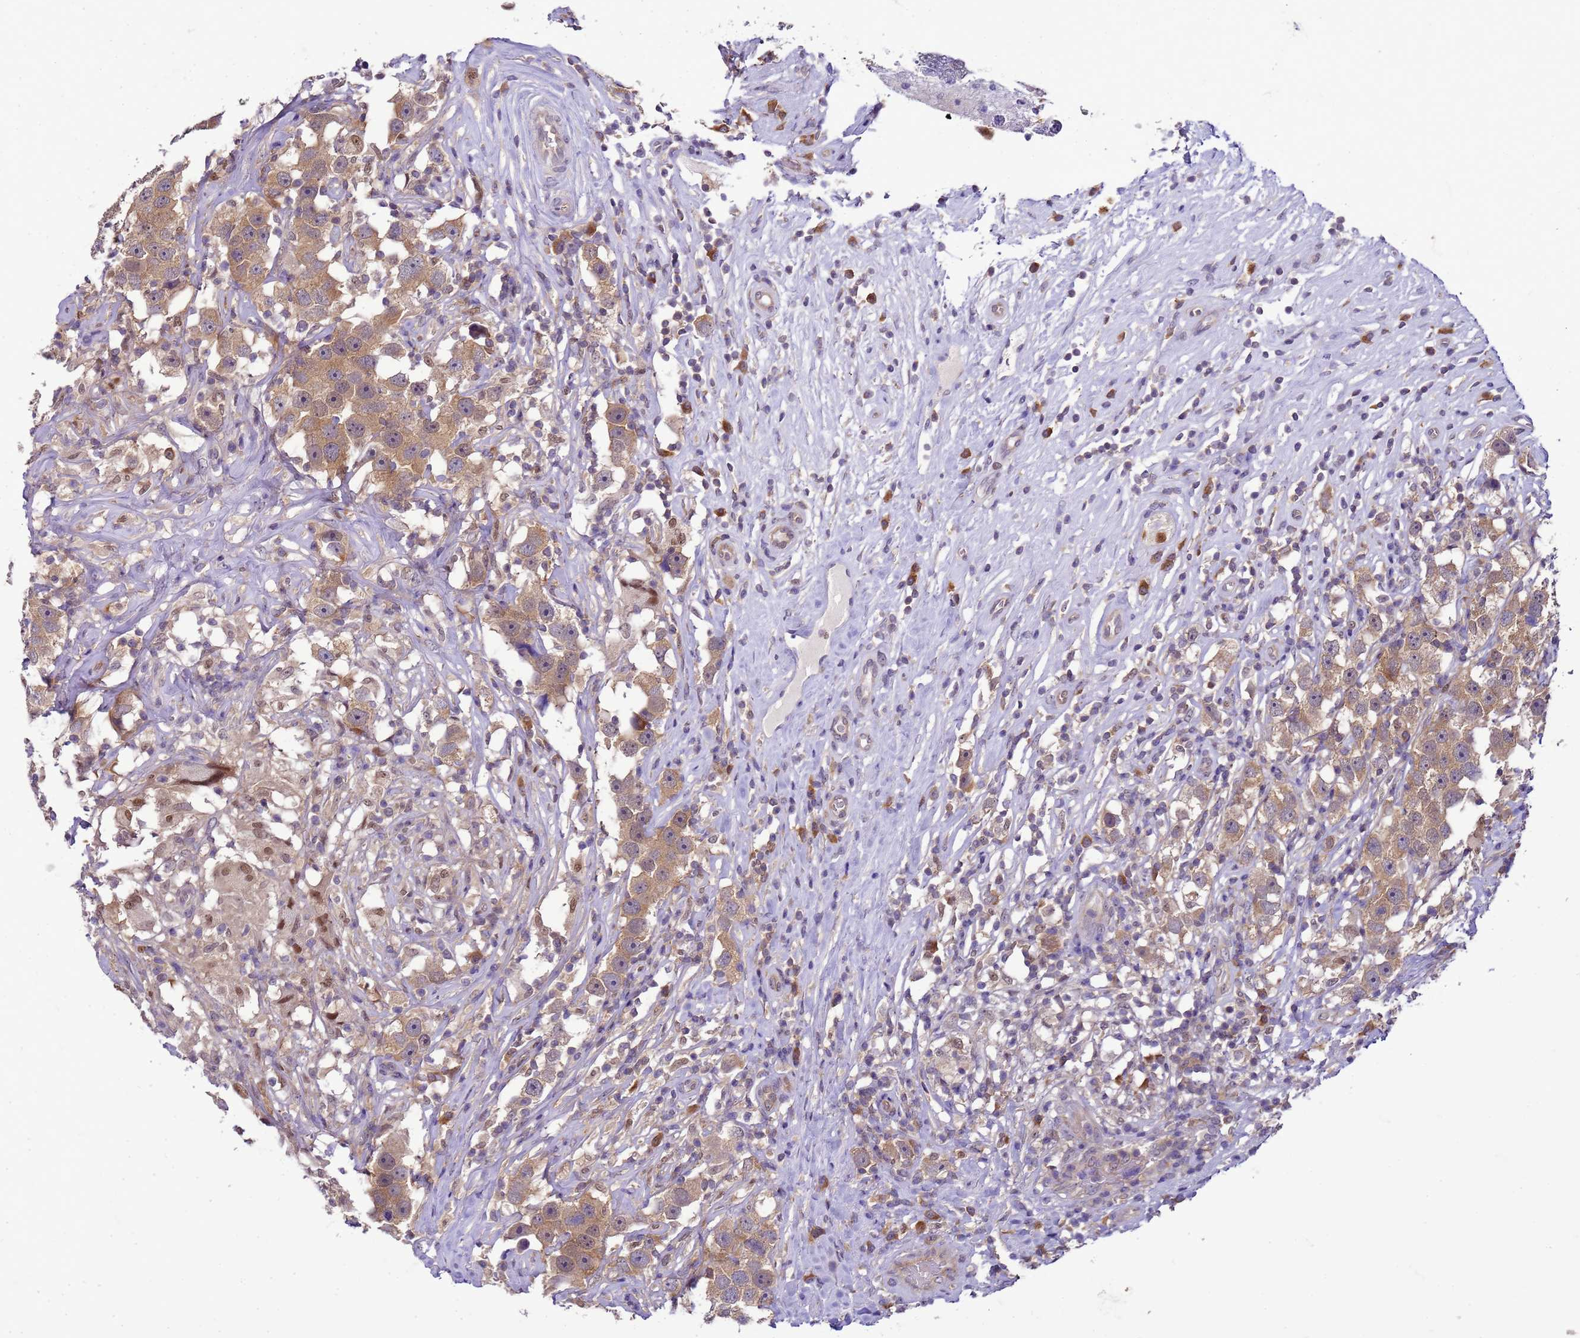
{"staining": {"intensity": "moderate", "quantity": ">75%", "location": "cytoplasmic/membranous"}, "tissue": "testis cancer", "cell_type": "Tumor cells", "image_type": "cancer", "snomed": [{"axis": "morphology", "description": "Seminoma, NOS"}, {"axis": "topography", "description": "Testis"}], "caption": "A histopathology image of testis cancer (seminoma) stained for a protein displays moderate cytoplasmic/membranous brown staining in tumor cells. Immunohistochemistry stains the protein in brown and the nuclei are stained blue.", "gene": "DDI2", "patient": {"sex": "male", "age": 49}}